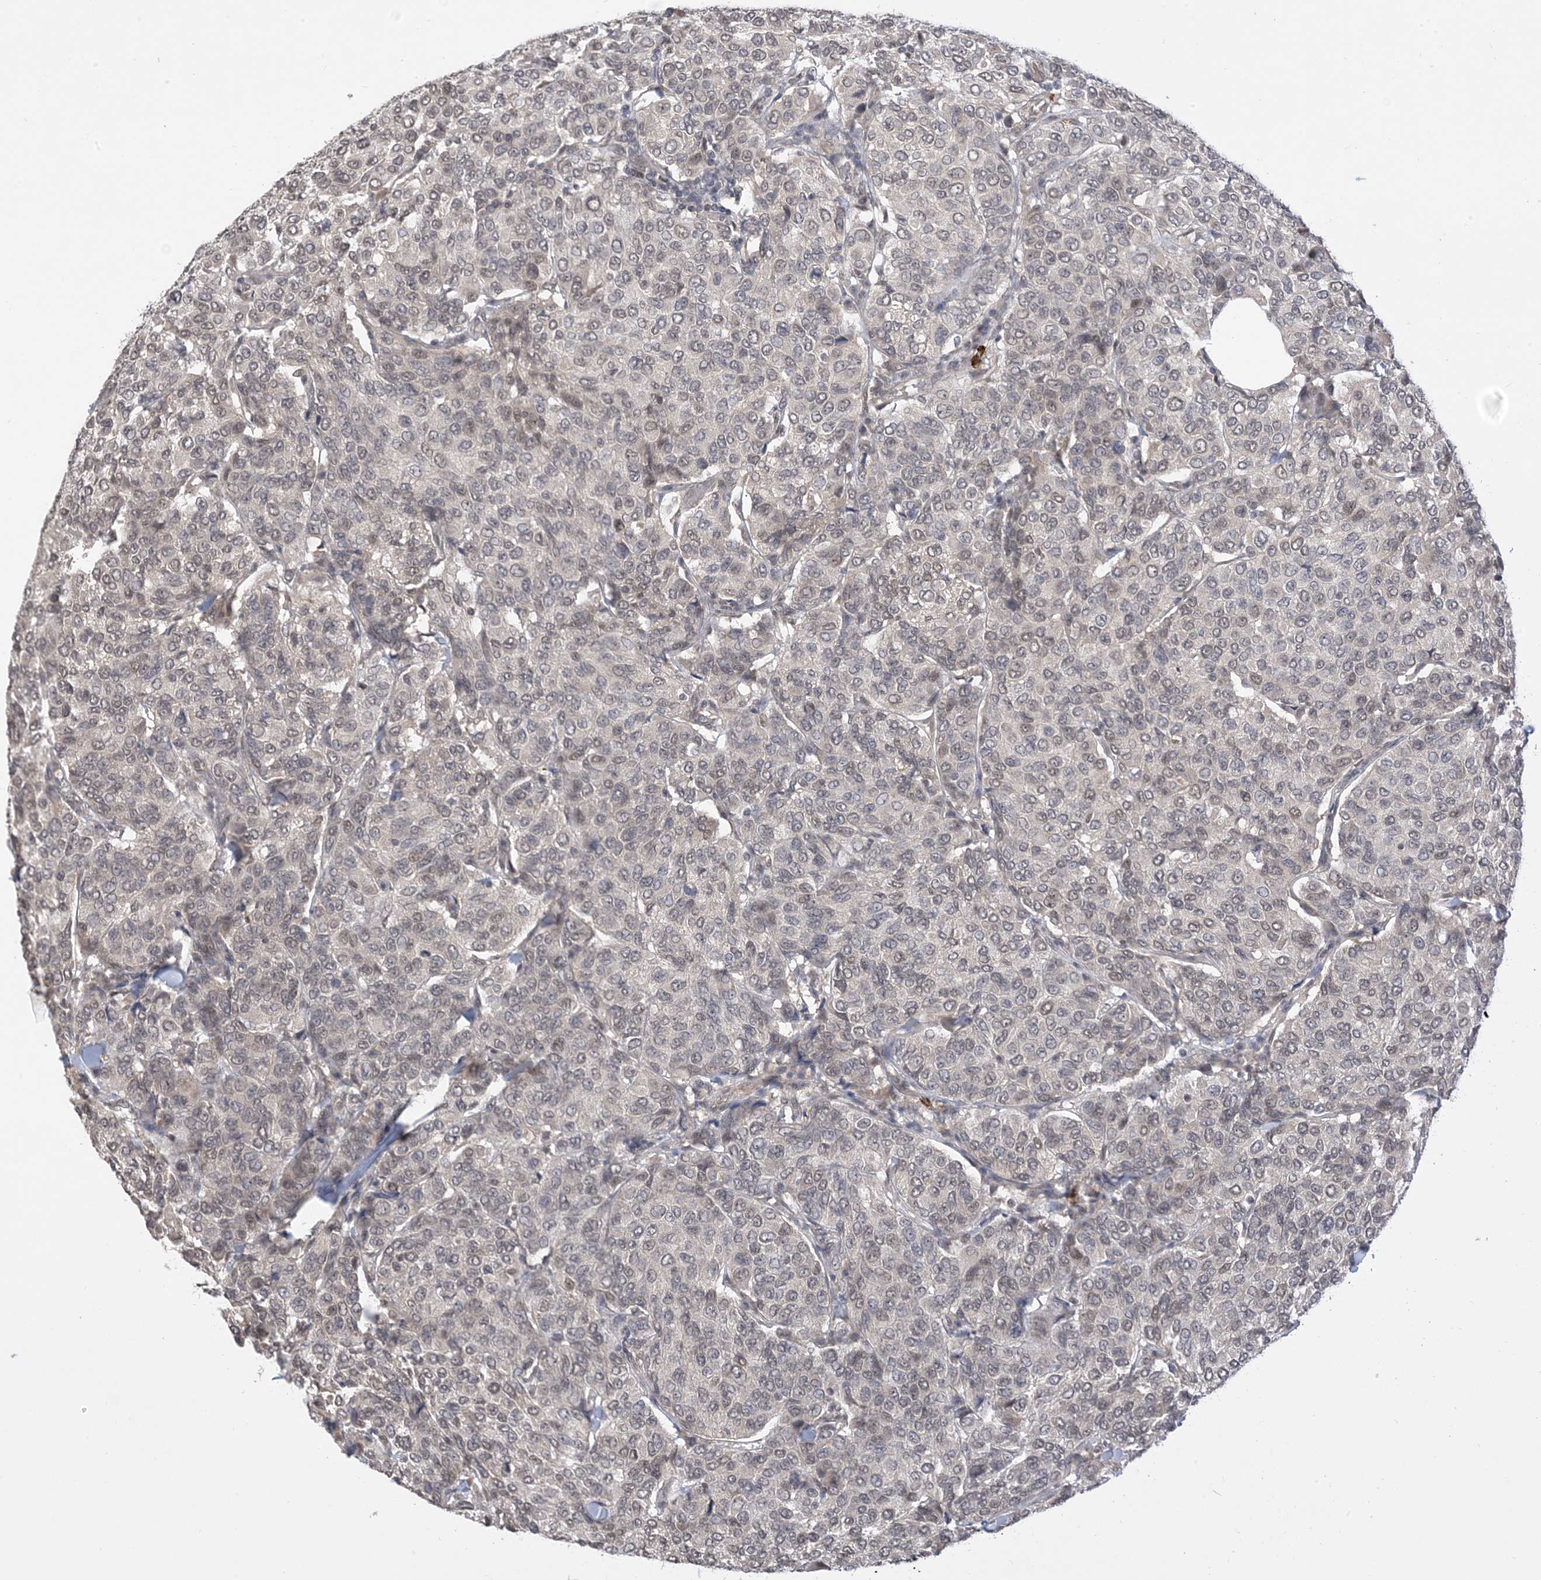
{"staining": {"intensity": "weak", "quantity": "25%-75%", "location": "nuclear"}, "tissue": "breast cancer", "cell_type": "Tumor cells", "image_type": "cancer", "snomed": [{"axis": "morphology", "description": "Duct carcinoma"}, {"axis": "topography", "description": "Breast"}], "caption": "A micrograph of human breast intraductal carcinoma stained for a protein shows weak nuclear brown staining in tumor cells.", "gene": "RANBP9", "patient": {"sex": "female", "age": 55}}